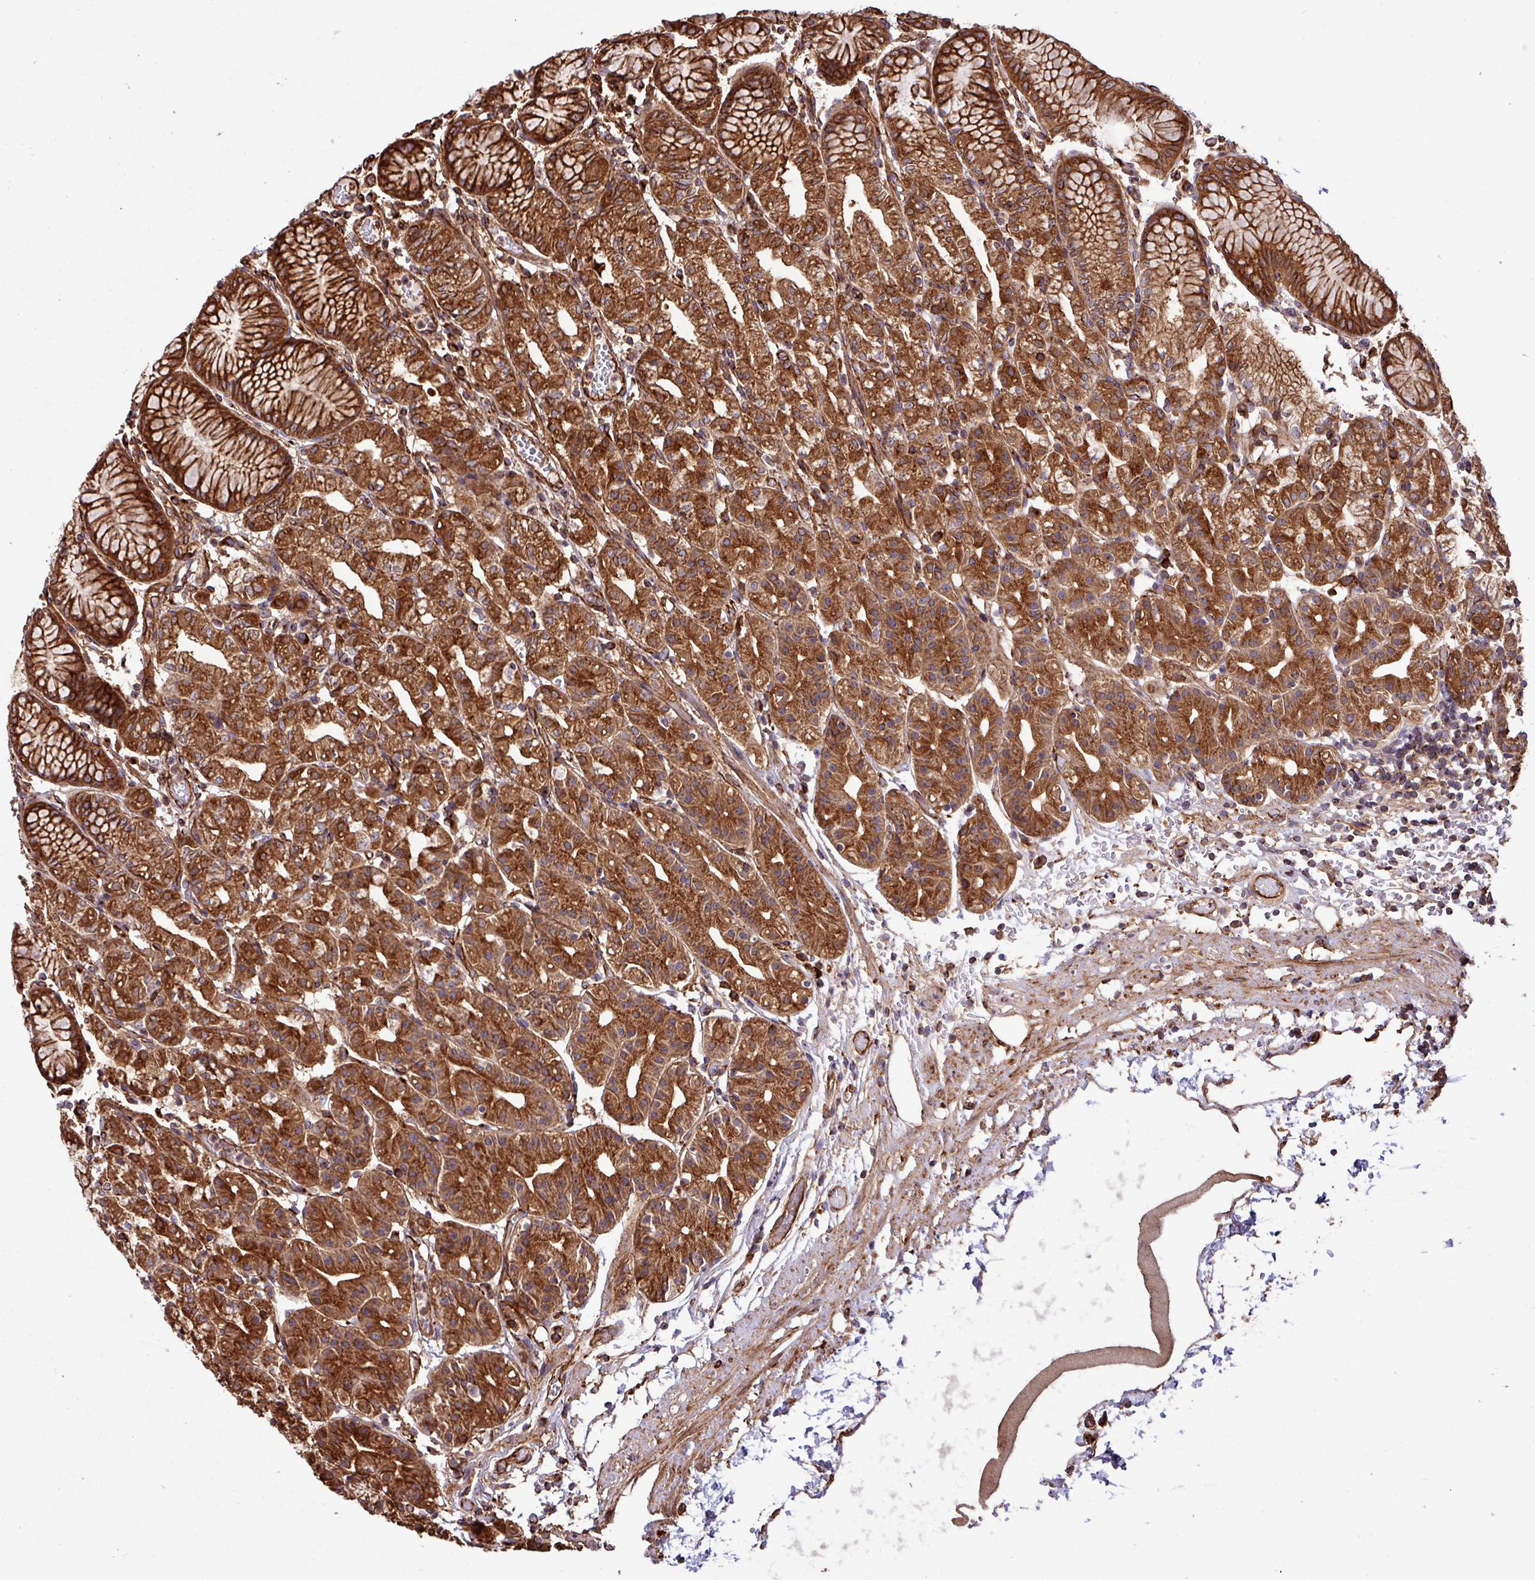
{"staining": {"intensity": "strong", "quantity": ">75%", "location": "cytoplasmic/membranous"}, "tissue": "stomach", "cell_type": "Glandular cells", "image_type": "normal", "snomed": [{"axis": "morphology", "description": "Normal tissue, NOS"}, {"axis": "topography", "description": "Stomach"}], "caption": "Immunohistochemical staining of normal human stomach reveals strong cytoplasmic/membranous protein staining in approximately >75% of glandular cells.", "gene": "ZNF300", "patient": {"sex": "female", "age": 57}}